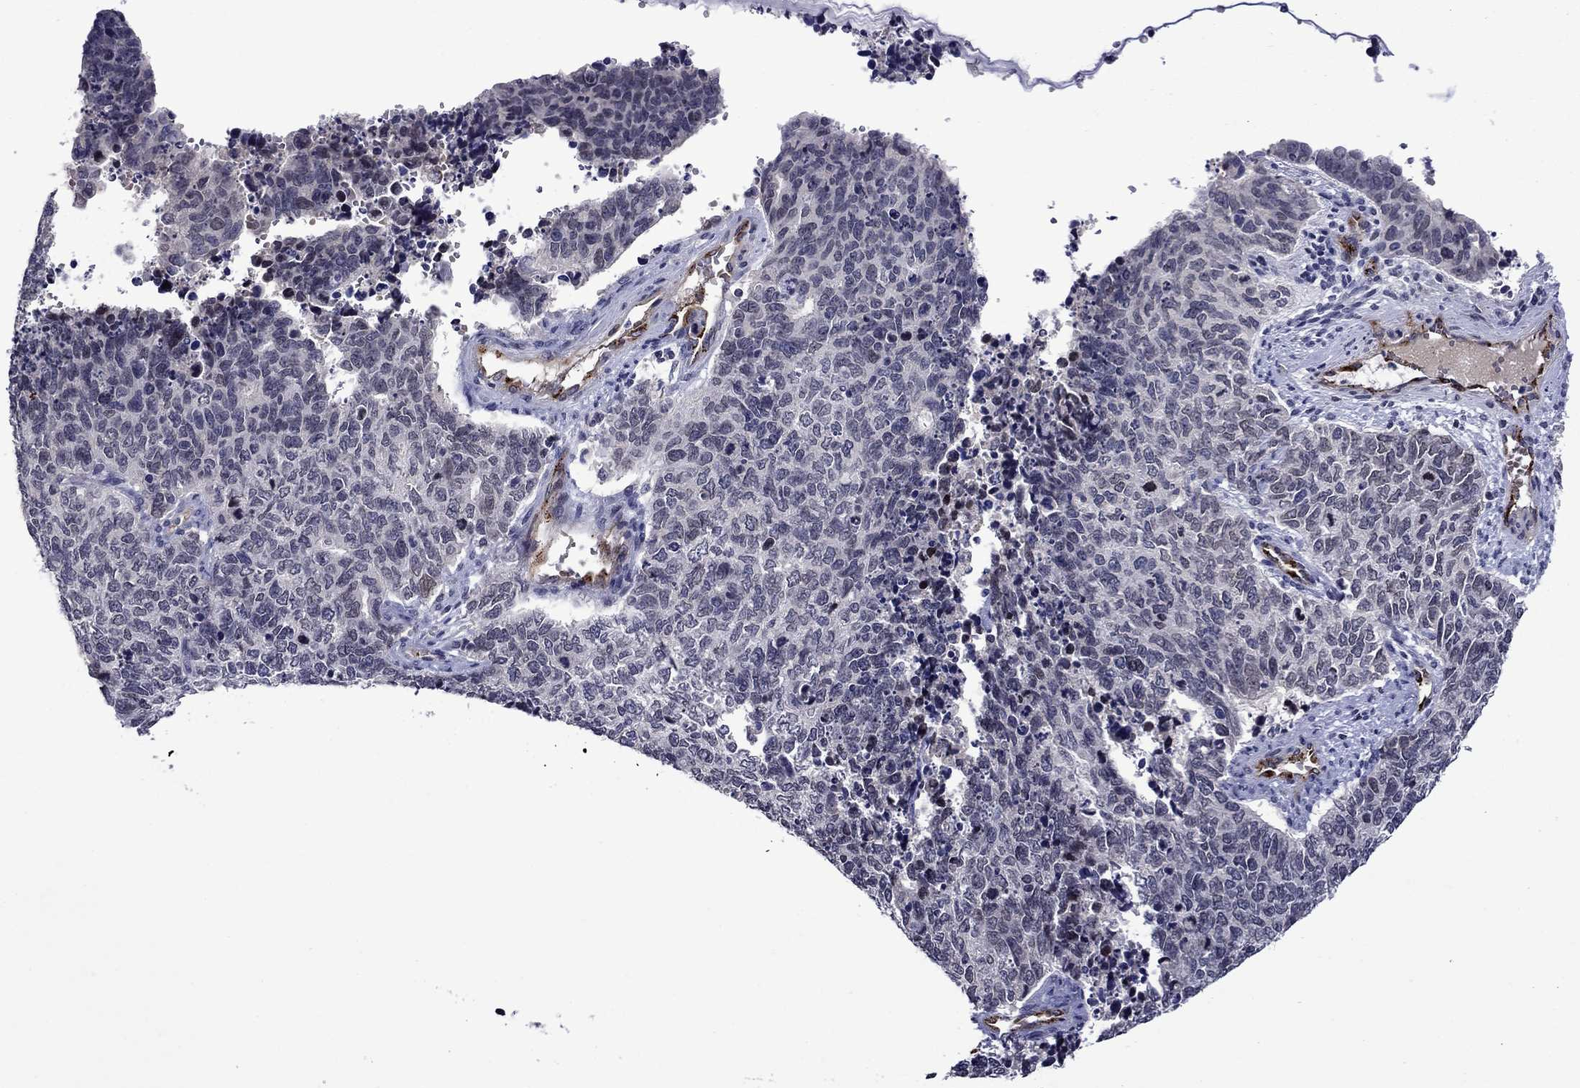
{"staining": {"intensity": "negative", "quantity": "none", "location": "none"}, "tissue": "cervical cancer", "cell_type": "Tumor cells", "image_type": "cancer", "snomed": [{"axis": "morphology", "description": "Squamous cell carcinoma, NOS"}, {"axis": "topography", "description": "Cervix"}], "caption": "An immunohistochemistry (IHC) micrograph of cervical cancer is shown. There is no staining in tumor cells of cervical cancer. The staining is performed using DAB (3,3'-diaminobenzidine) brown chromogen with nuclei counter-stained in using hematoxylin.", "gene": "SLITRK1", "patient": {"sex": "female", "age": 63}}